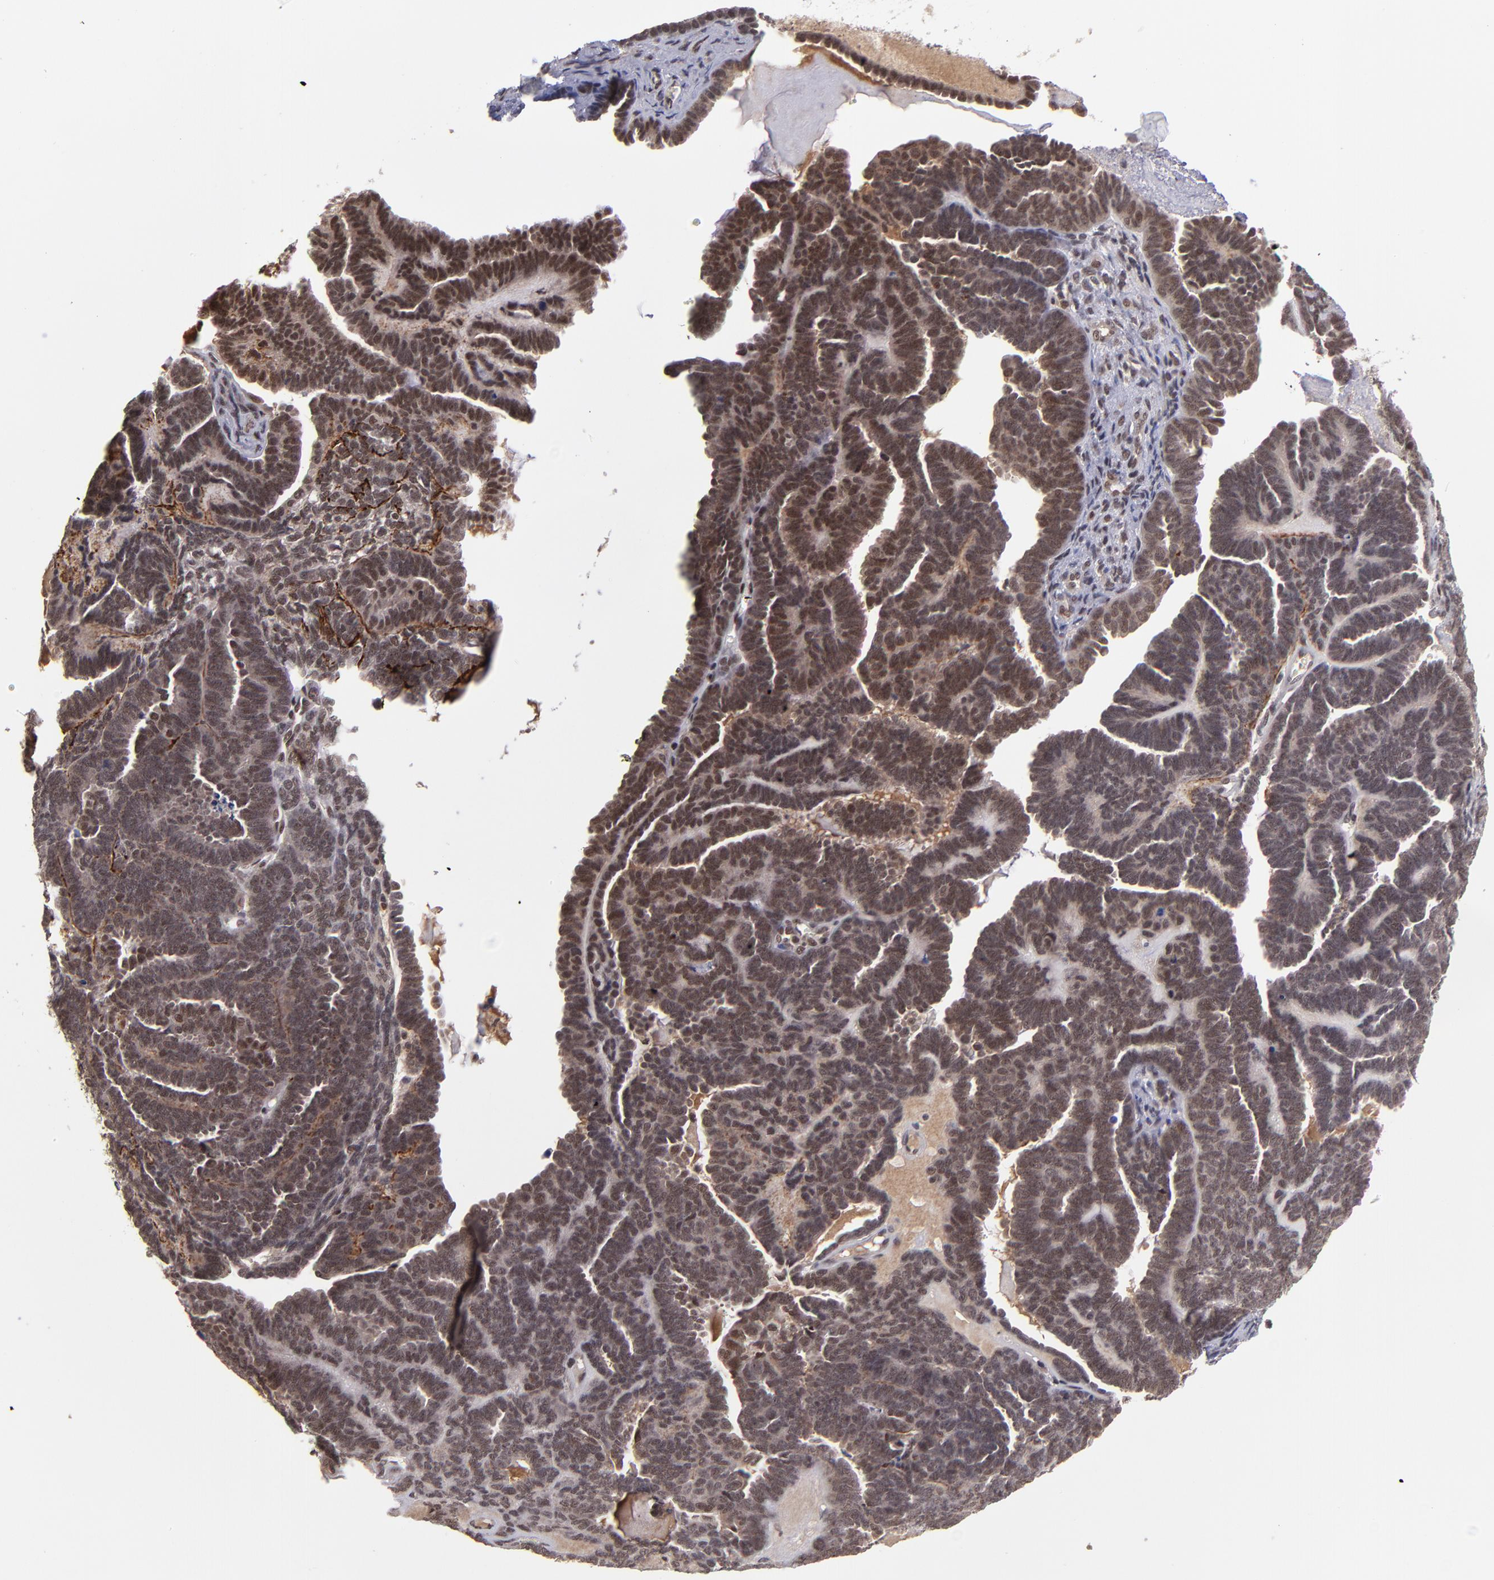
{"staining": {"intensity": "moderate", "quantity": ">75%", "location": "nuclear"}, "tissue": "endometrial cancer", "cell_type": "Tumor cells", "image_type": "cancer", "snomed": [{"axis": "morphology", "description": "Neoplasm, malignant, NOS"}, {"axis": "topography", "description": "Endometrium"}], "caption": "Protein expression analysis of human malignant neoplasm (endometrial) reveals moderate nuclear staining in about >75% of tumor cells.", "gene": "EP300", "patient": {"sex": "female", "age": 74}}